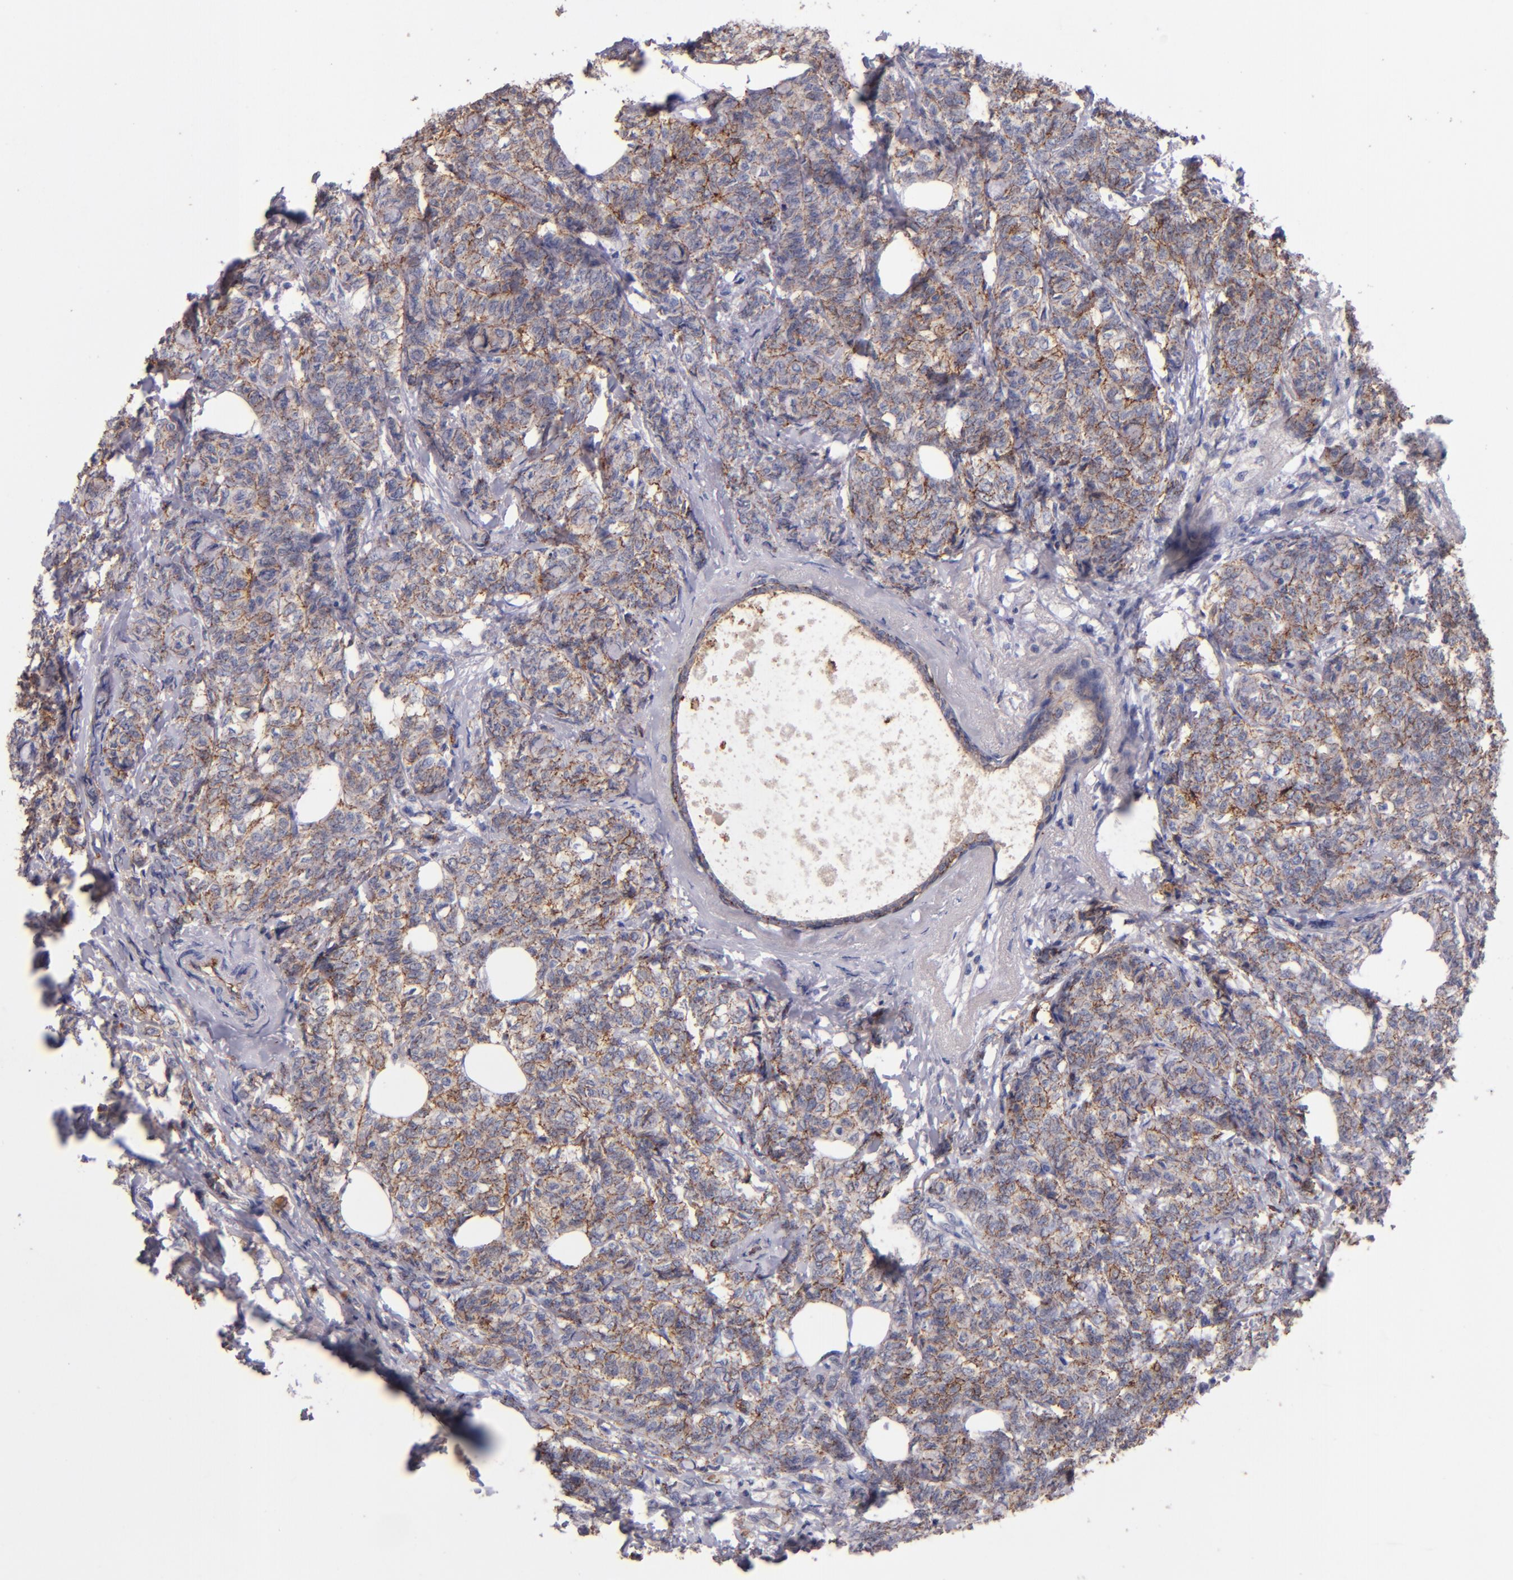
{"staining": {"intensity": "weak", "quantity": "25%-75%", "location": "cytoplasmic/membranous"}, "tissue": "breast cancer", "cell_type": "Tumor cells", "image_type": "cancer", "snomed": [{"axis": "morphology", "description": "Lobular carcinoma"}, {"axis": "topography", "description": "Breast"}], "caption": "Immunohistochemistry (IHC) (DAB) staining of lobular carcinoma (breast) demonstrates weak cytoplasmic/membranous protein expression in approximately 25%-75% of tumor cells.", "gene": "CLDN5", "patient": {"sex": "female", "age": 60}}